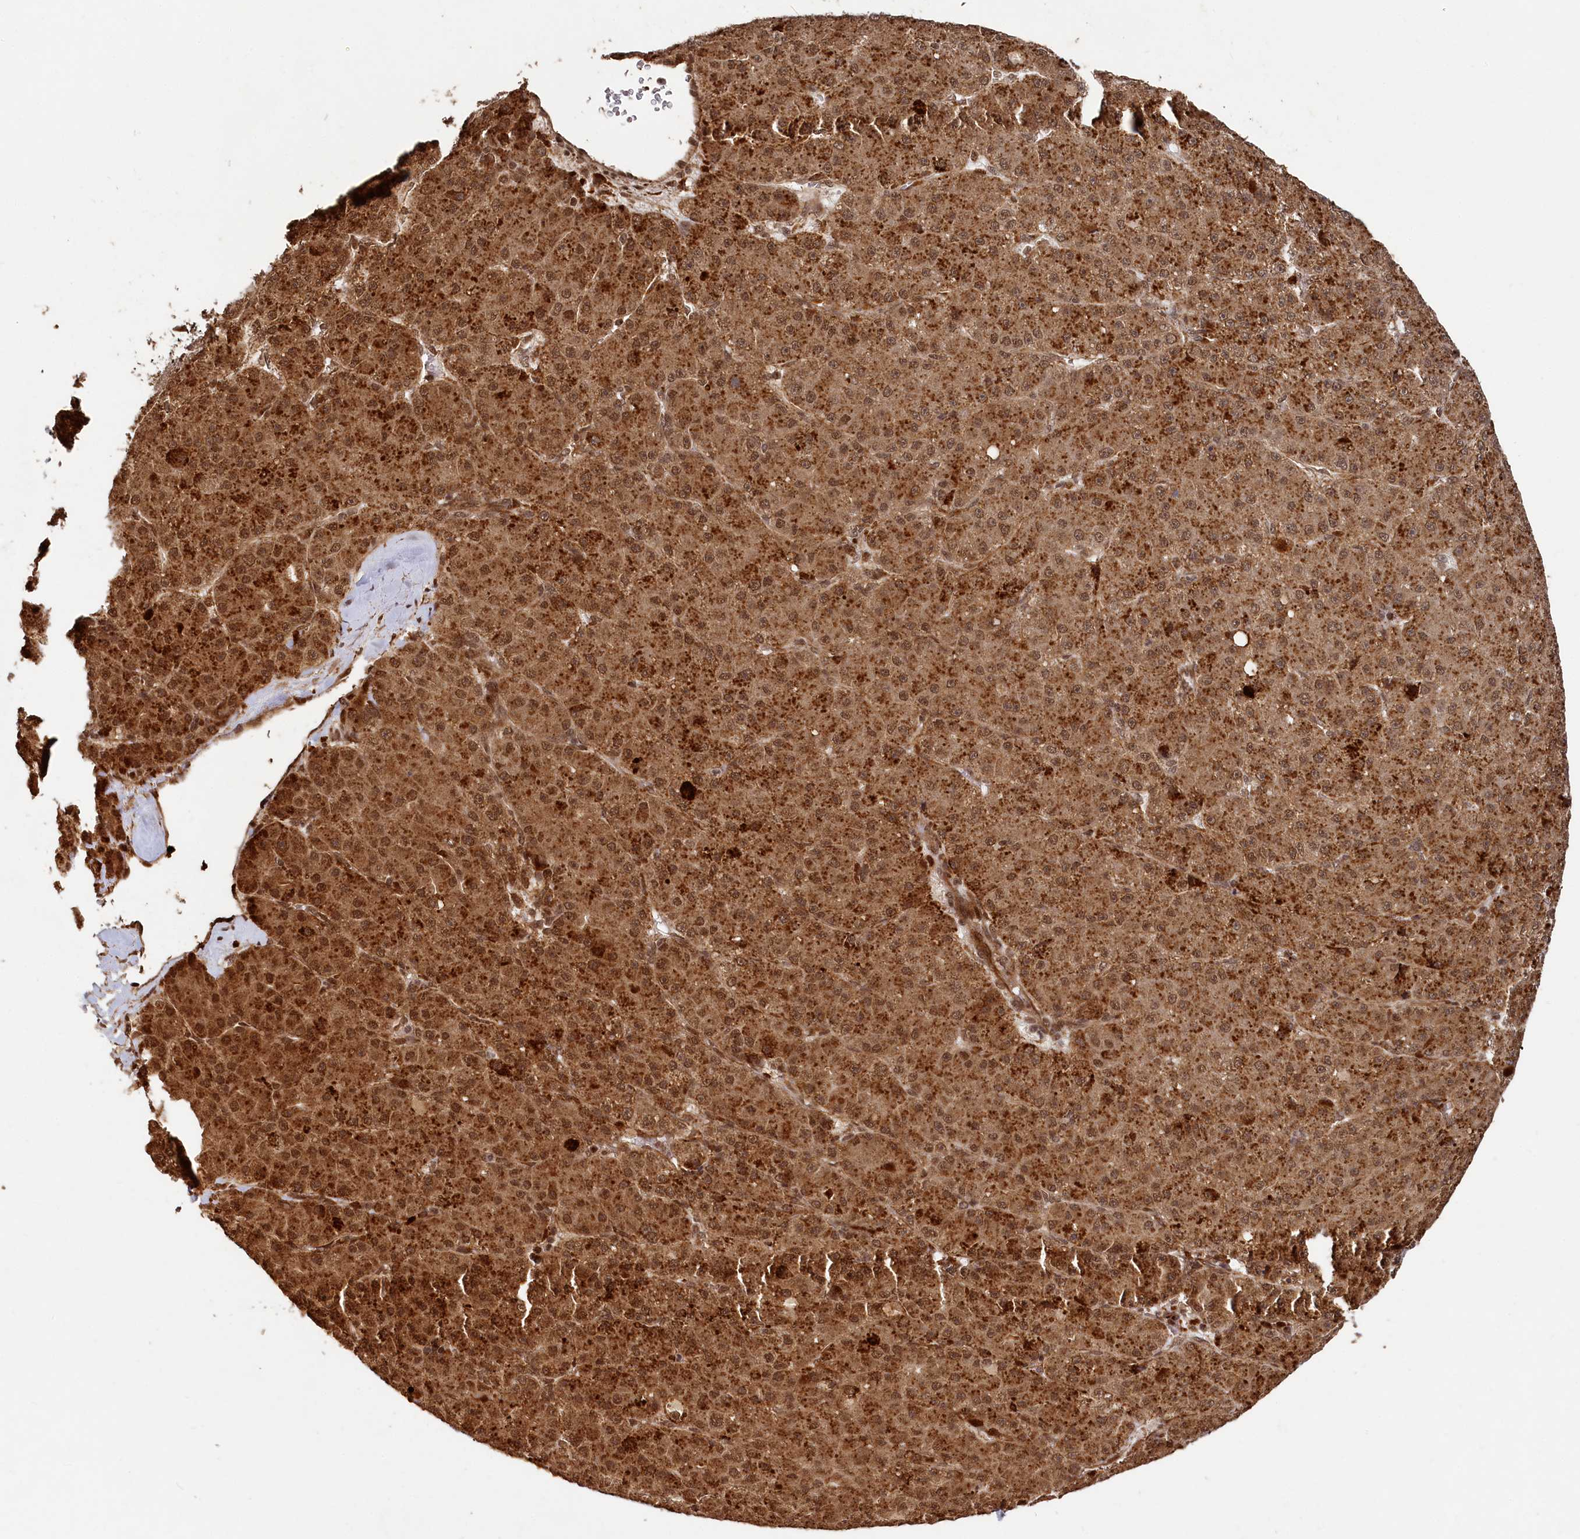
{"staining": {"intensity": "strong", "quantity": ">75%", "location": "cytoplasmic/membranous,nuclear"}, "tissue": "liver cancer", "cell_type": "Tumor cells", "image_type": "cancer", "snomed": [{"axis": "morphology", "description": "Carcinoma, Hepatocellular, NOS"}, {"axis": "topography", "description": "Liver"}], "caption": "Liver cancer (hepatocellular carcinoma) was stained to show a protein in brown. There is high levels of strong cytoplasmic/membranous and nuclear positivity in approximately >75% of tumor cells.", "gene": "TRIM23", "patient": {"sex": "male", "age": 67}}